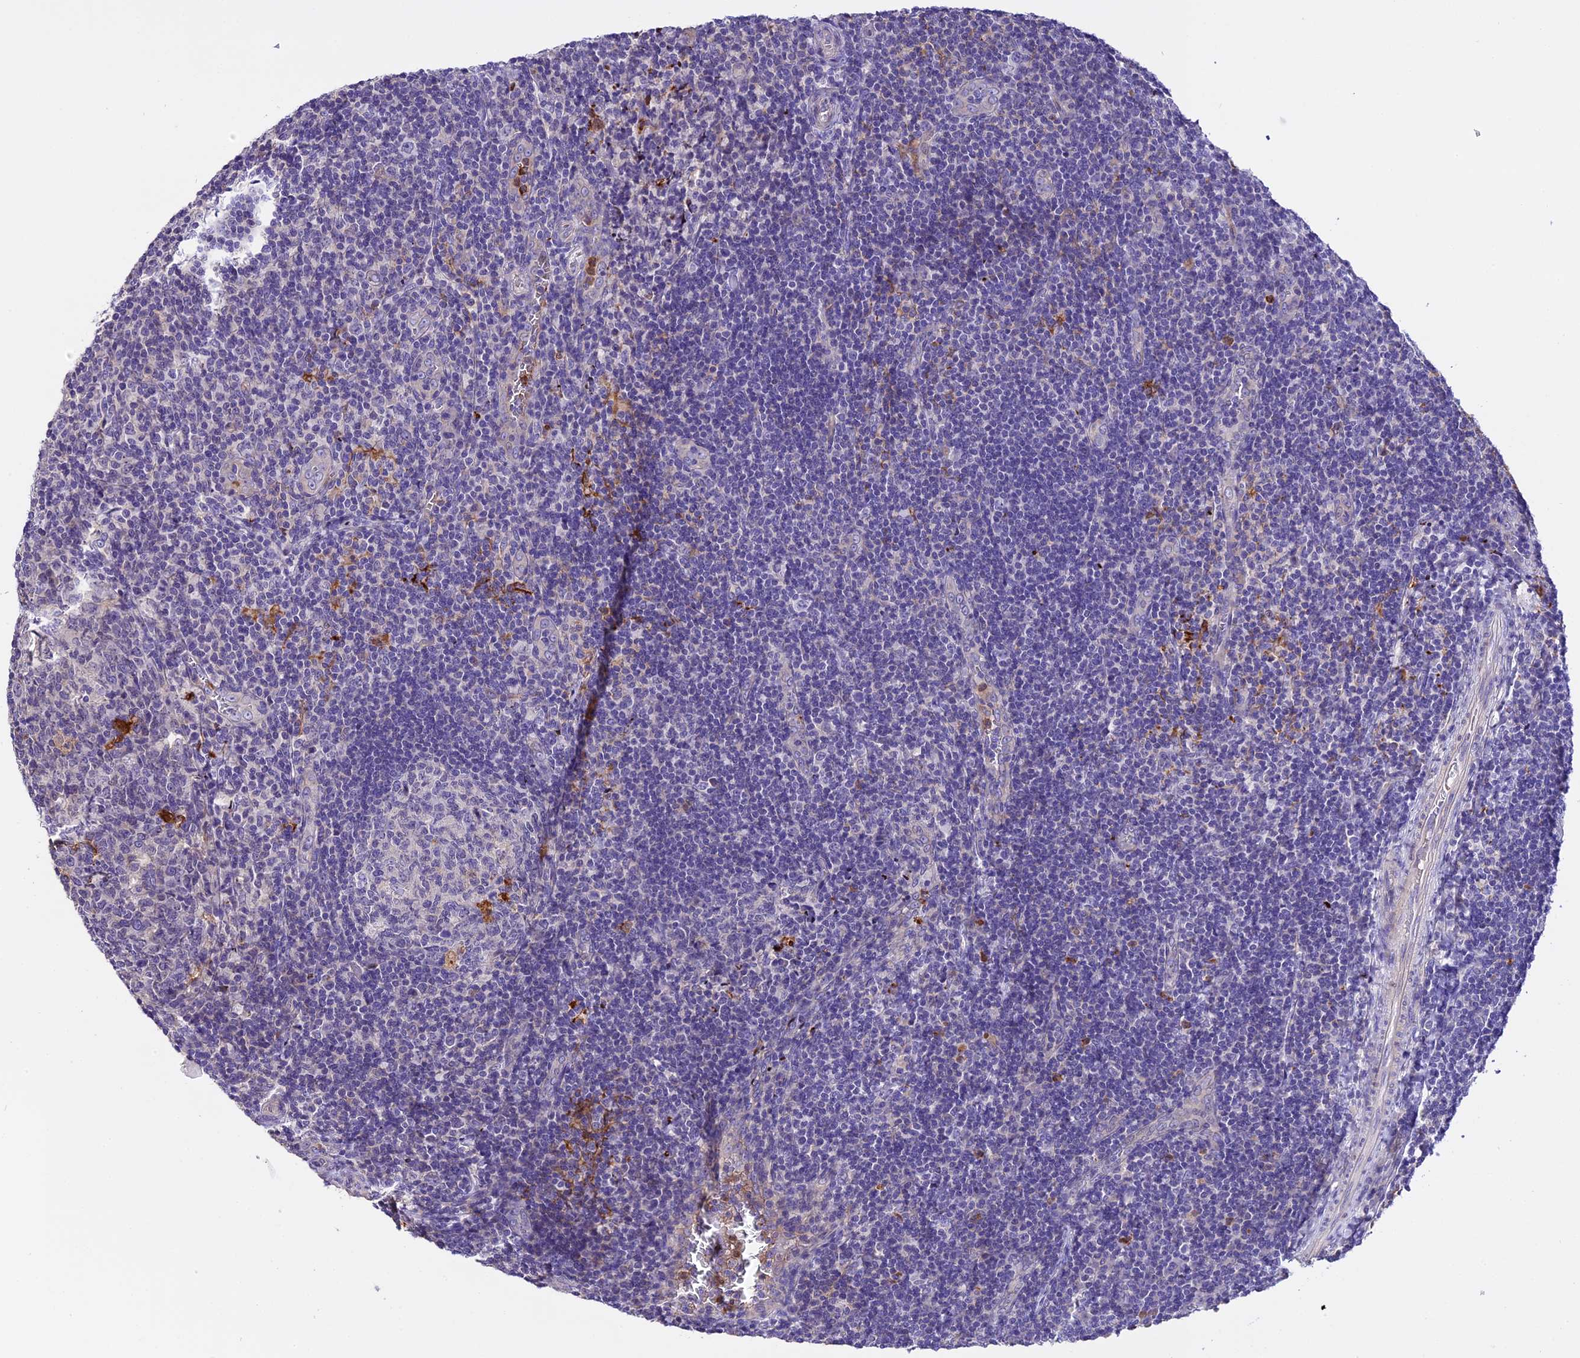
{"staining": {"intensity": "negative", "quantity": "none", "location": "none"}, "tissue": "tonsil", "cell_type": "Germinal center cells", "image_type": "normal", "snomed": [{"axis": "morphology", "description": "Normal tissue, NOS"}, {"axis": "topography", "description": "Tonsil"}], "caption": "Immunohistochemistry micrograph of normal tonsil stained for a protein (brown), which exhibits no expression in germinal center cells. The staining is performed using DAB brown chromogen with nuclei counter-stained in using hematoxylin.", "gene": "MAP3K7CL", "patient": {"sex": "male", "age": 17}}